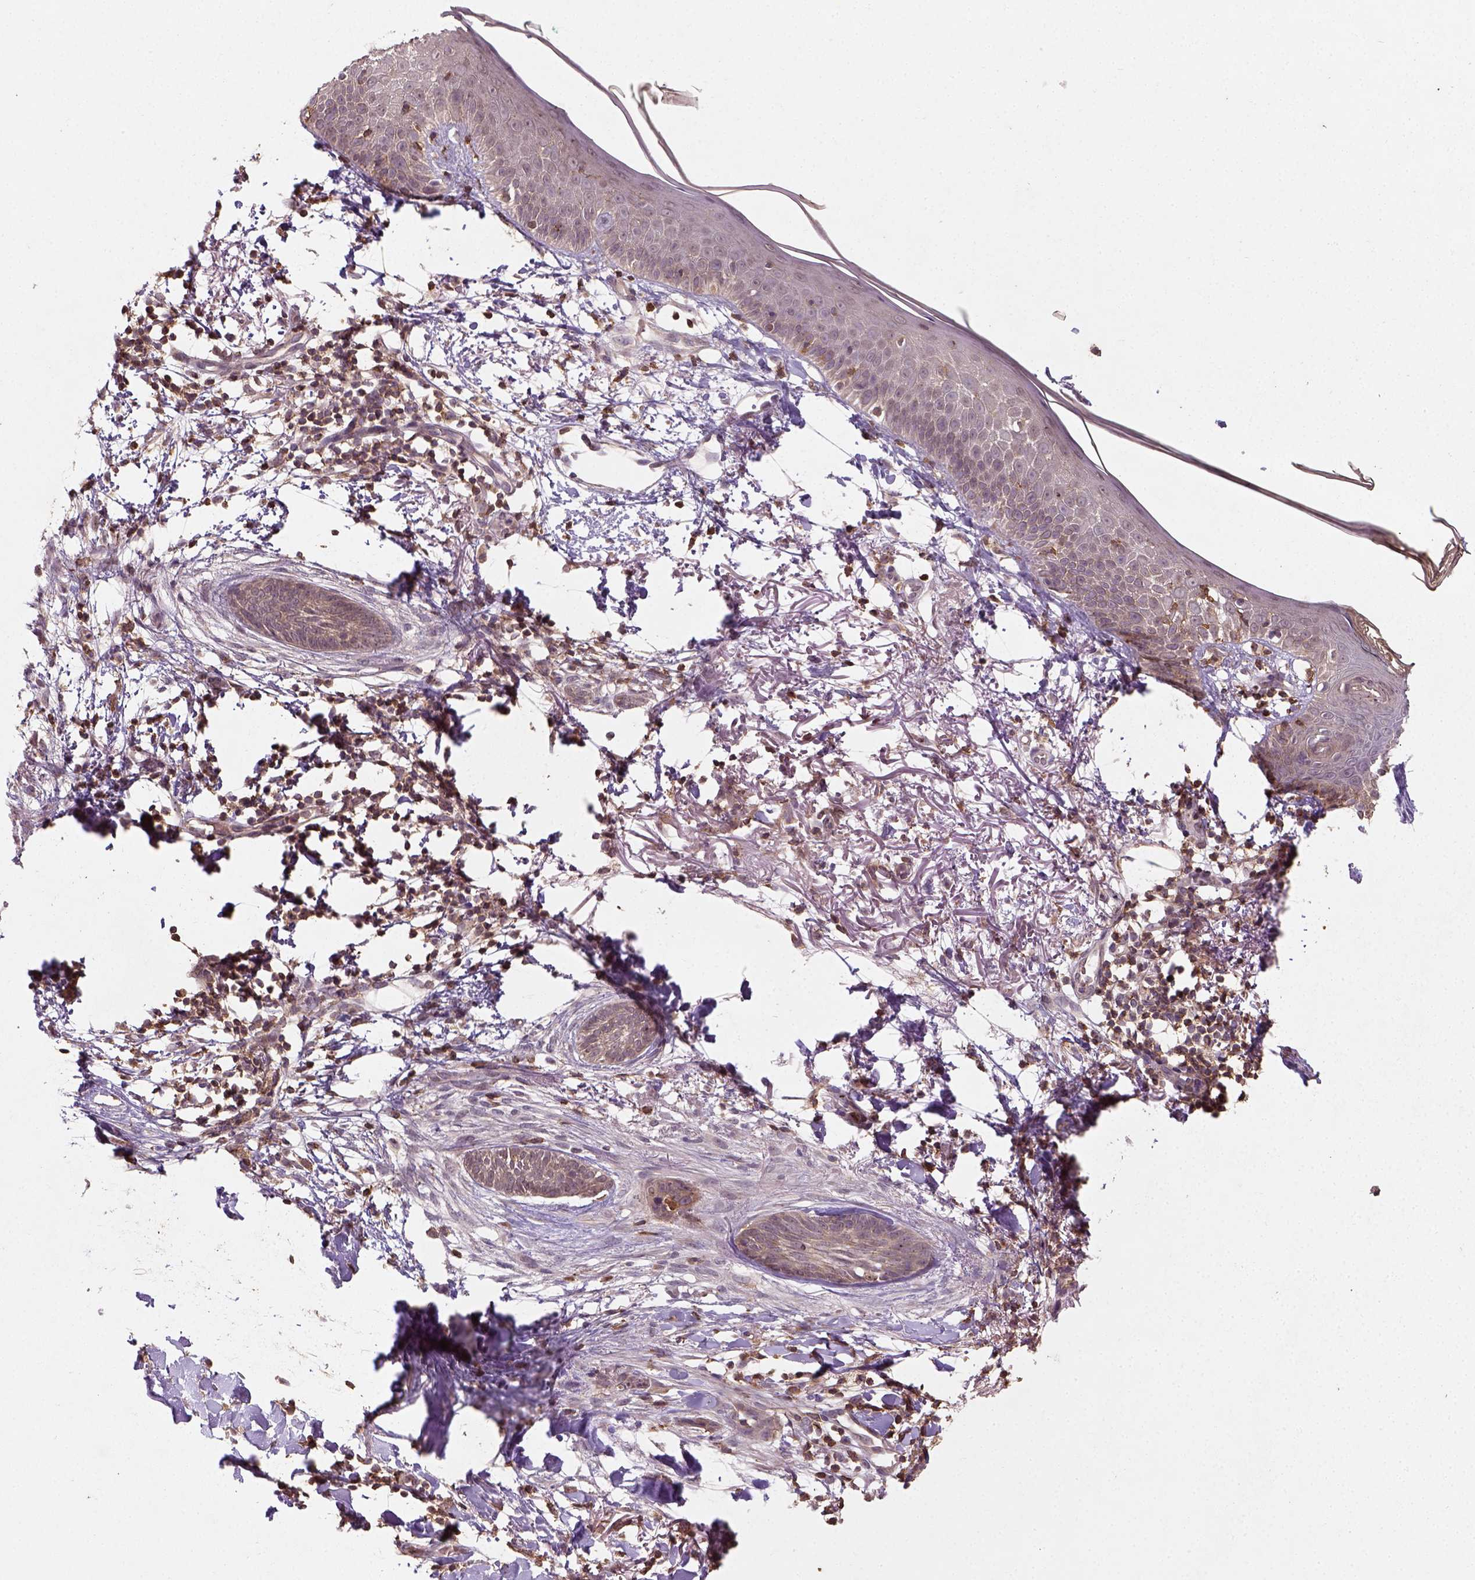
{"staining": {"intensity": "moderate", "quantity": ">75%", "location": "cytoplasmic/membranous"}, "tissue": "skin cancer", "cell_type": "Tumor cells", "image_type": "cancer", "snomed": [{"axis": "morphology", "description": "Normal tissue, NOS"}, {"axis": "morphology", "description": "Basal cell carcinoma"}, {"axis": "topography", "description": "Skin"}], "caption": "An immunohistochemistry (IHC) histopathology image of neoplastic tissue is shown. Protein staining in brown labels moderate cytoplasmic/membranous positivity in skin basal cell carcinoma within tumor cells. The protein of interest is stained brown, and the nuclei are stained in blue (DAB IHC with brightfield microscopy, high magnification).", "gene": "CAMKK1", "patient": {"sex": "male", "age": 84}}